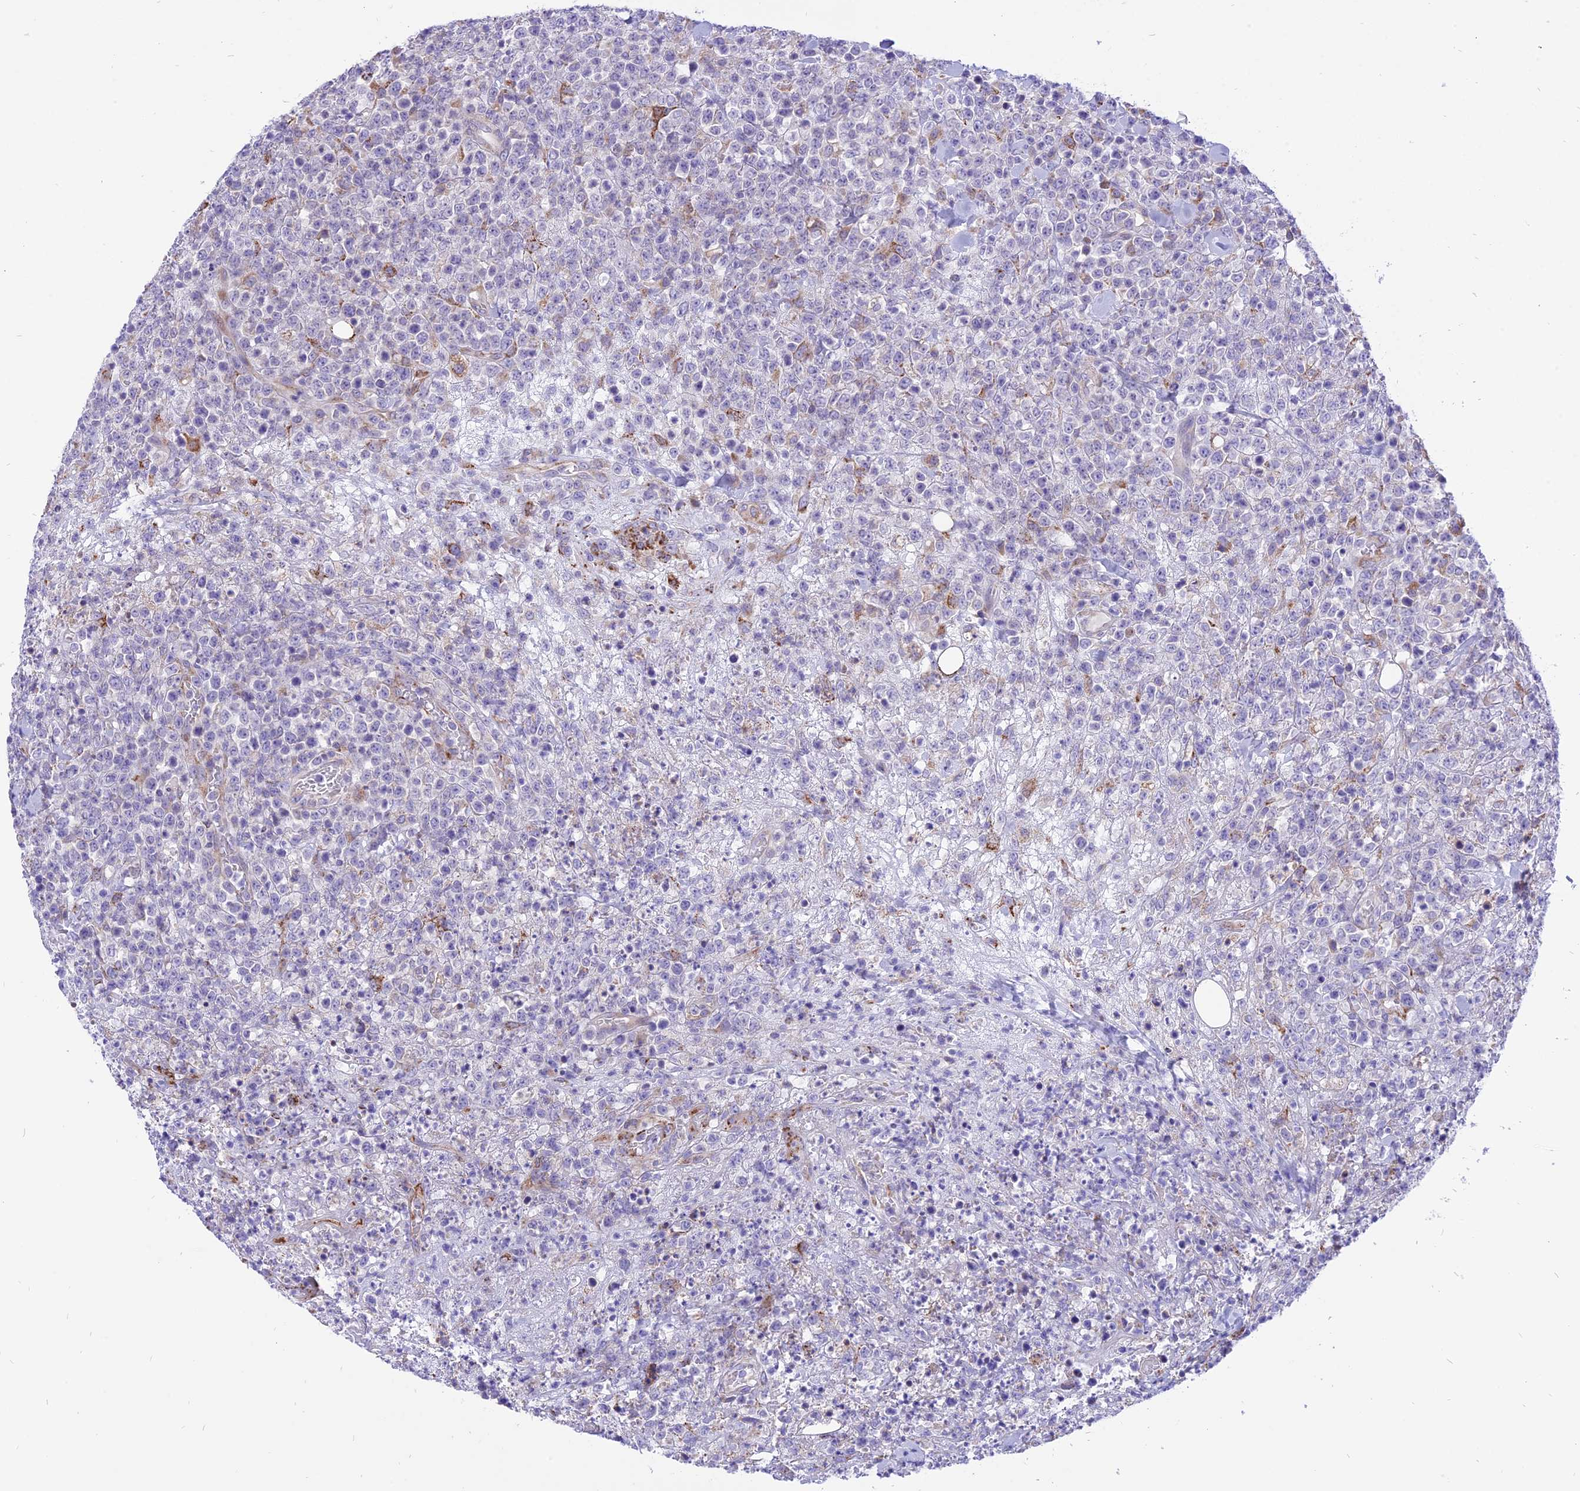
{"staining": {"intensity": "negative", "quantity": "none", "location": "none"}, "tissue": "lymphoma", "cell_type": "Tumor cells", "image_type": "cancer", "snomed": [{"axis": "morphology", "description": "Malignant lymphoma, non-Hodgkin's type, High grade"}, {"axis": "topography", "description": "Colon"}], "caption": "Immunohistochemistry (IHC) image of neoplastic tissue: lymphoma stained with DAB displays no significant protein staining in tumor cells.", "gene": "ARMCX6", "patient": {"sex": "female", "age": 53}}